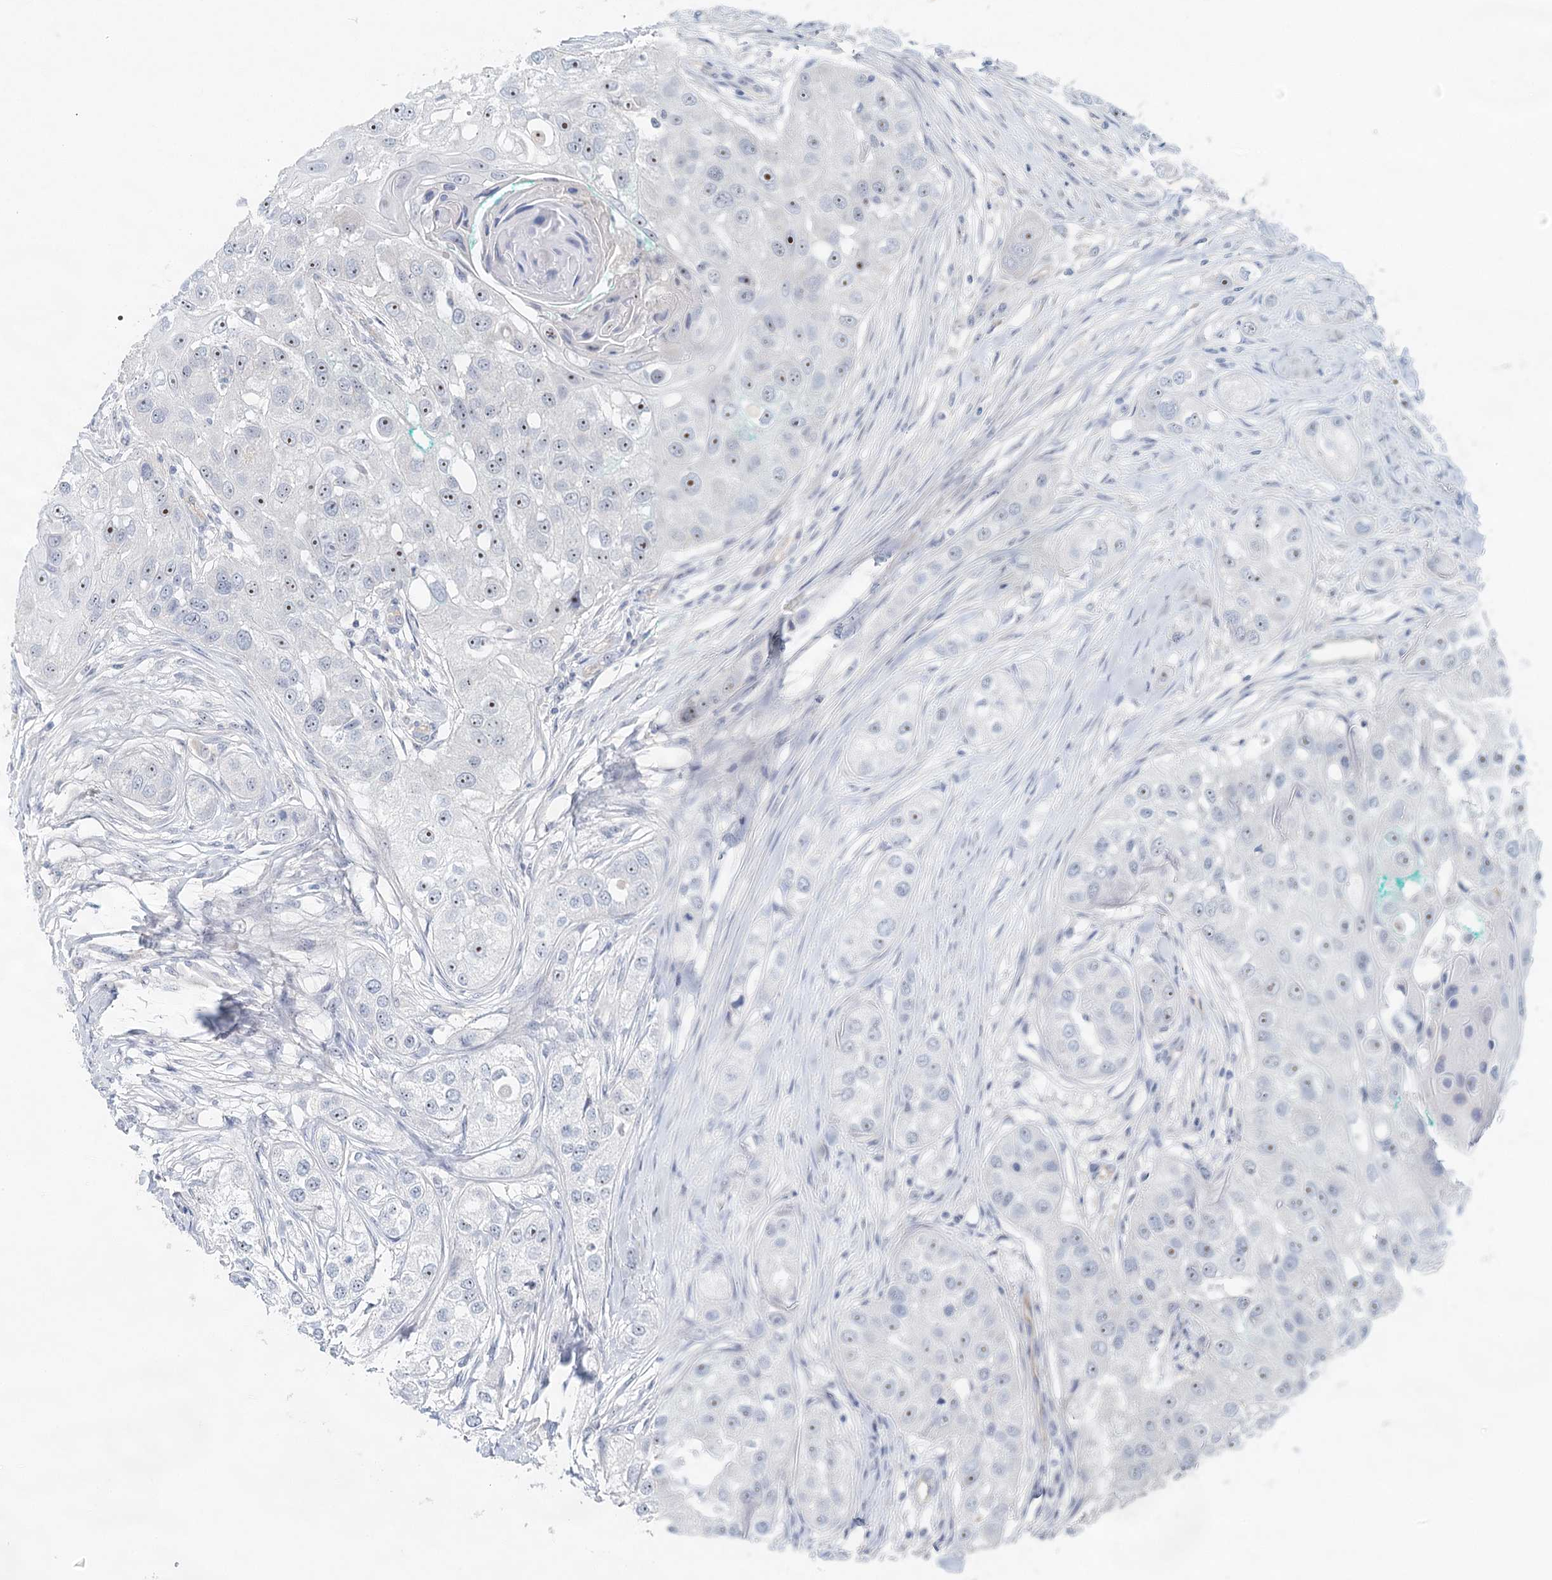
{"staining": {"intensity": "moderate", "quantity": "<25%", "location": "nuclear"}, "tissue": "head and neck cancer", "cell_type": "Tumor cells", "image_type": "cancer", "snomed": [{"axis": "morphology", "description": "Normal tissue, NOS"}, {"axis": "morphology", "description": "Squamous cell carcinoma, NOS"}, {"axis": "topography", "description": "Skeletal muscle"}, {"axis": "topography", "description": "Head-Neck"}], "caption": "Protein expression analysis of head and neck cancer reveals moderate nuclear expression in approximately <25% of tumor cells.", "gene": "RBM43", "patient": {"sex": "male", "age": 51}}